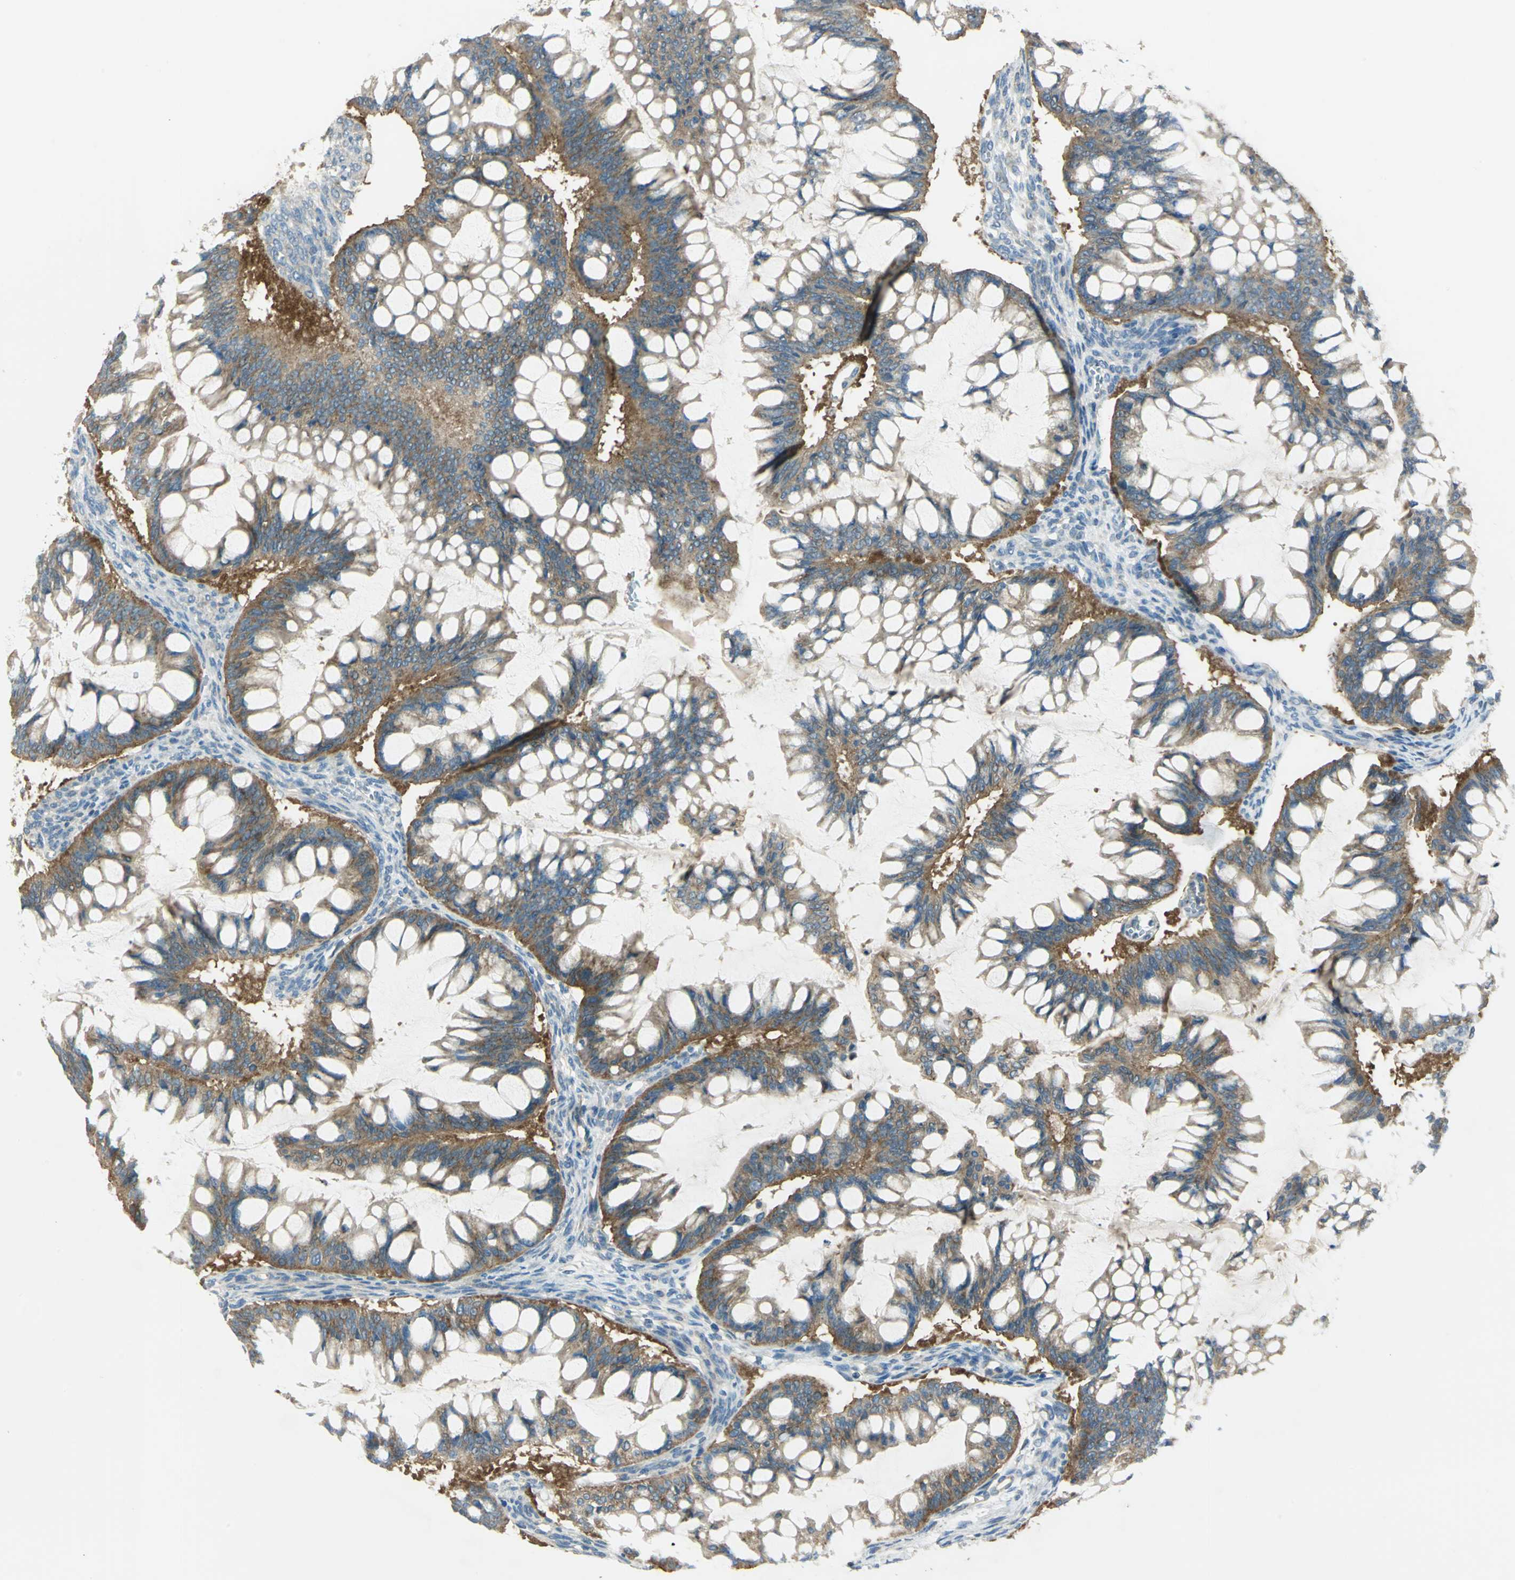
{"staining": {"intensity": "strong", "quantity": ">75%", "location": "cytoplasmic/membranous"}, "tissue": "ovarian cancer", "cell_type": "Tumor cells", "image_type": "cancer", "snomed": [{"axis": "morphology", "description": "Cystadenocarcinoma, mucinous, NOS"}, {"axis": "topography", "description": "Ovary"}], "caption": "Immunohistochemical staining of human ovarian cancer (mucinous cystadenocarcinoma) exhibits high levels of strong cytoplasmic/membranous protein expression in approximately >75% of tumor cells. Using DAB (brown) and hematoxylin (blue) stains, captured at high magnification using brightfield microscopy.", "gene": "SHC2", "patient": {"sex": "female", "age": 73}}